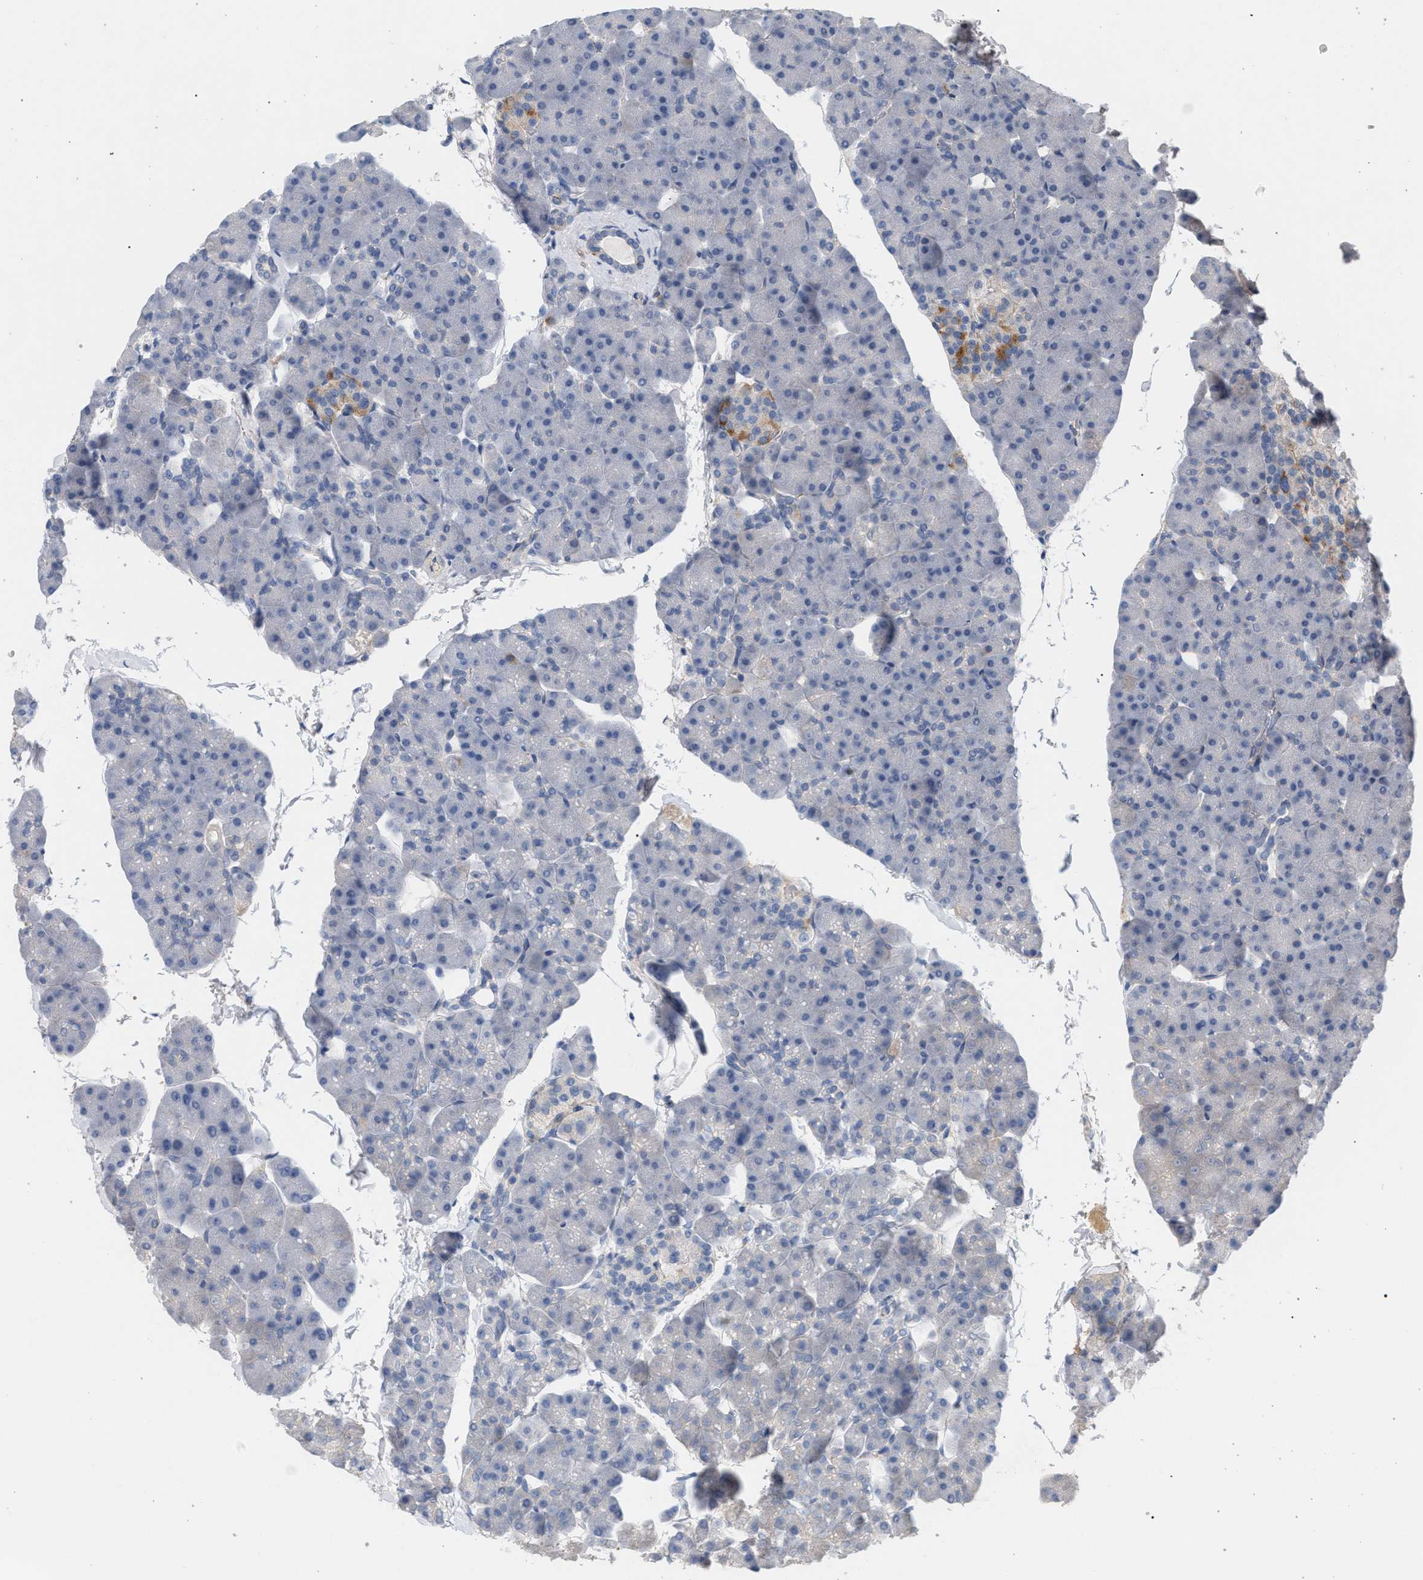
{"staining": {"intensity": "negative", "quantity": "none", "location": "none"}, "tissue": "pancreas", "cell_type": "Exocrine glandular cells", "image_type": "normal", "snomed": [{"axis": "morphology", "description": "Normal tissue, NOS"}, {"axis": "topography", "description": "Pancreas"}], "caption": "IHC histopathology image of normal pancreas stained for a protein (brown), which exhibits no expression in exocrine glandular cells. The staining is performed using DAB brown chromogen with nuclei counter-stained in using hematoxylin.", "gene": "MAMDC2", "patient": {"sex": "male", "age": 35}}